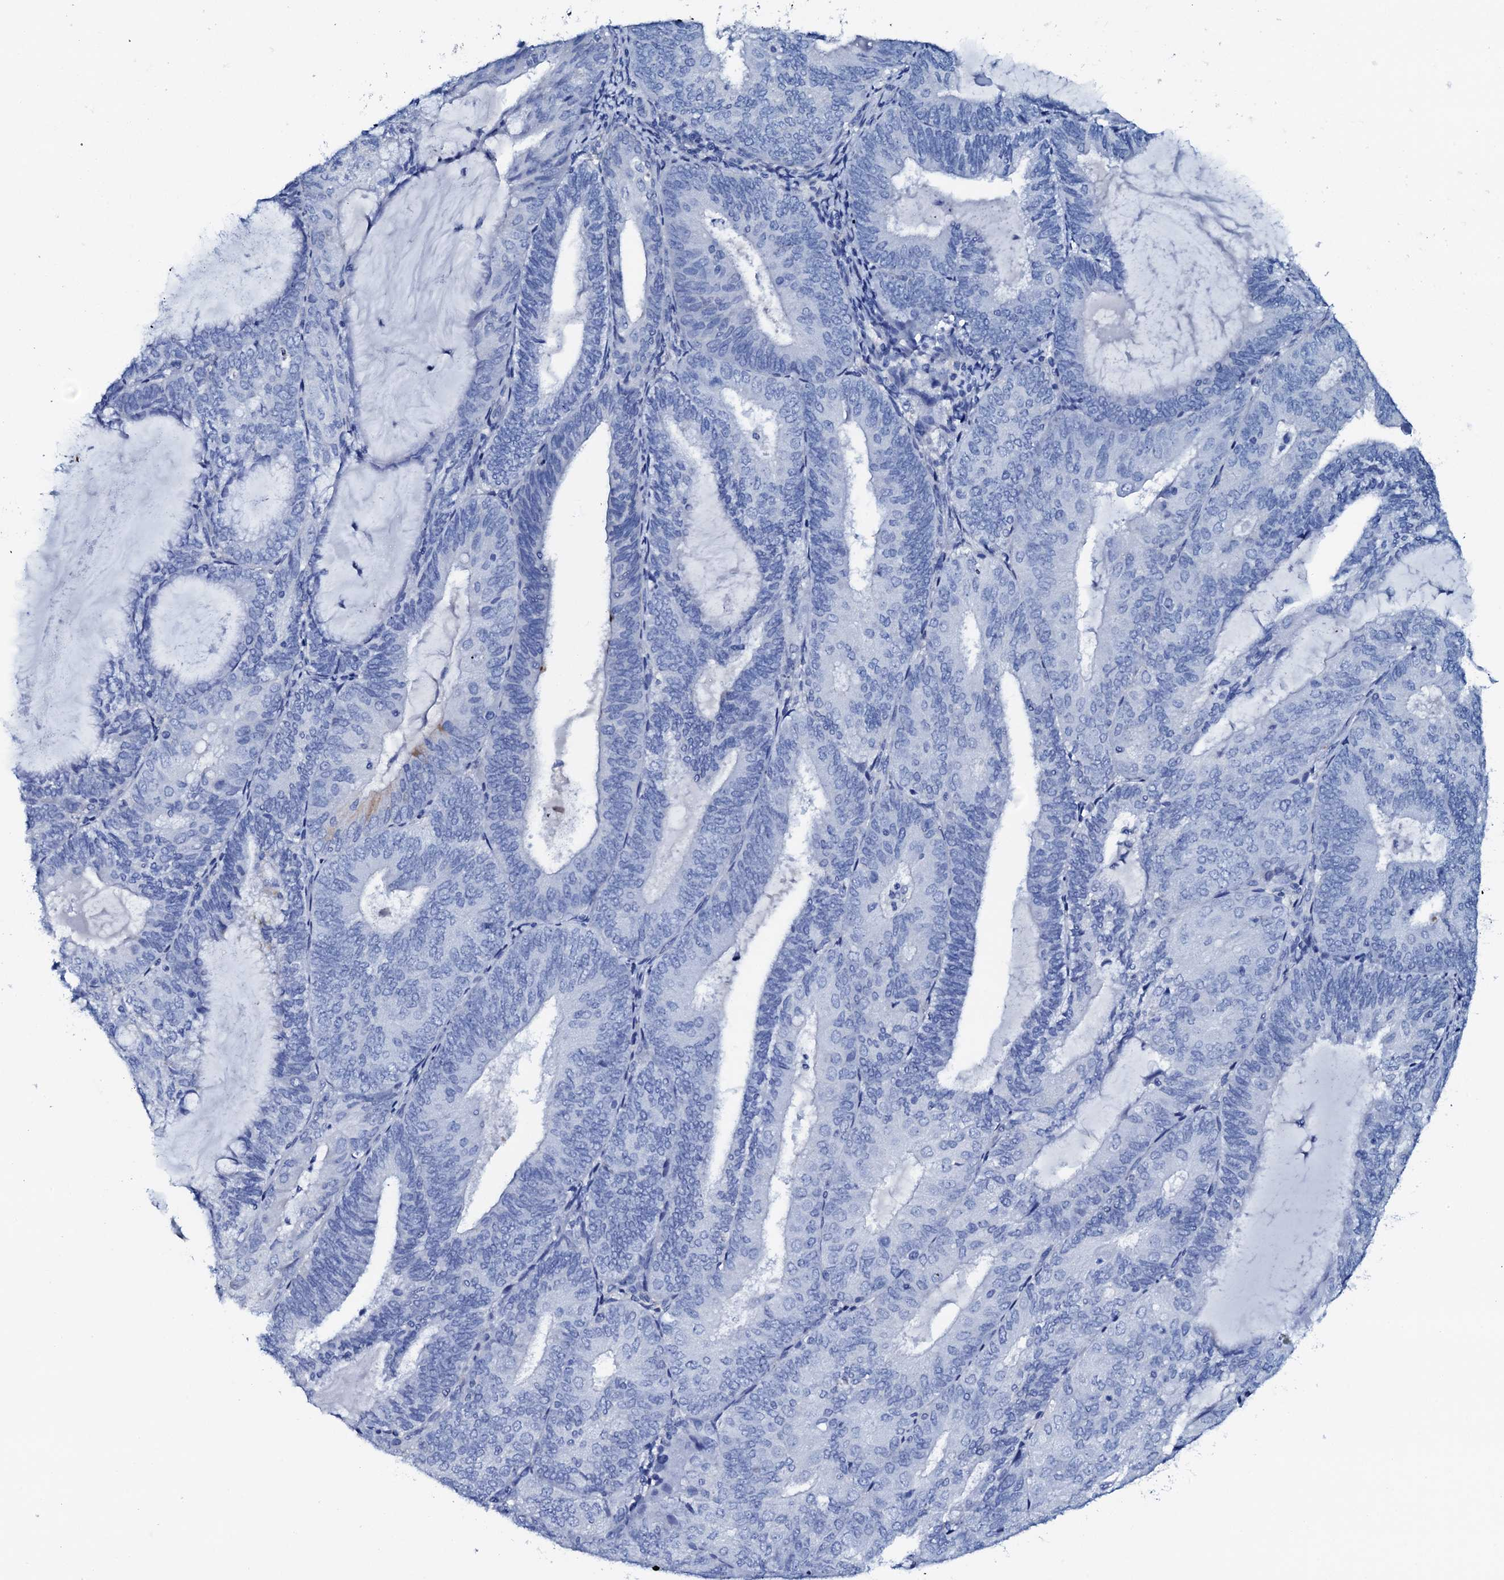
{"staining": {"intensity": "negative", "quantity": "none", "location": "none"}, "tissue": "endometrial cancer", "cell_type": "Tumor cells", "image_type": "cancer", "snomed": [{"axis": "morphology", "description": "Adenocarcinoma, NOS"}, {"axis": "topography", "description": "Endometrium"}], "caption": "Tumor cells show no significant protein staining in endometrial cancer (adenocarcinoma).", "gene": "AMER2", "patient": {"sex": "female", "age": 81}}